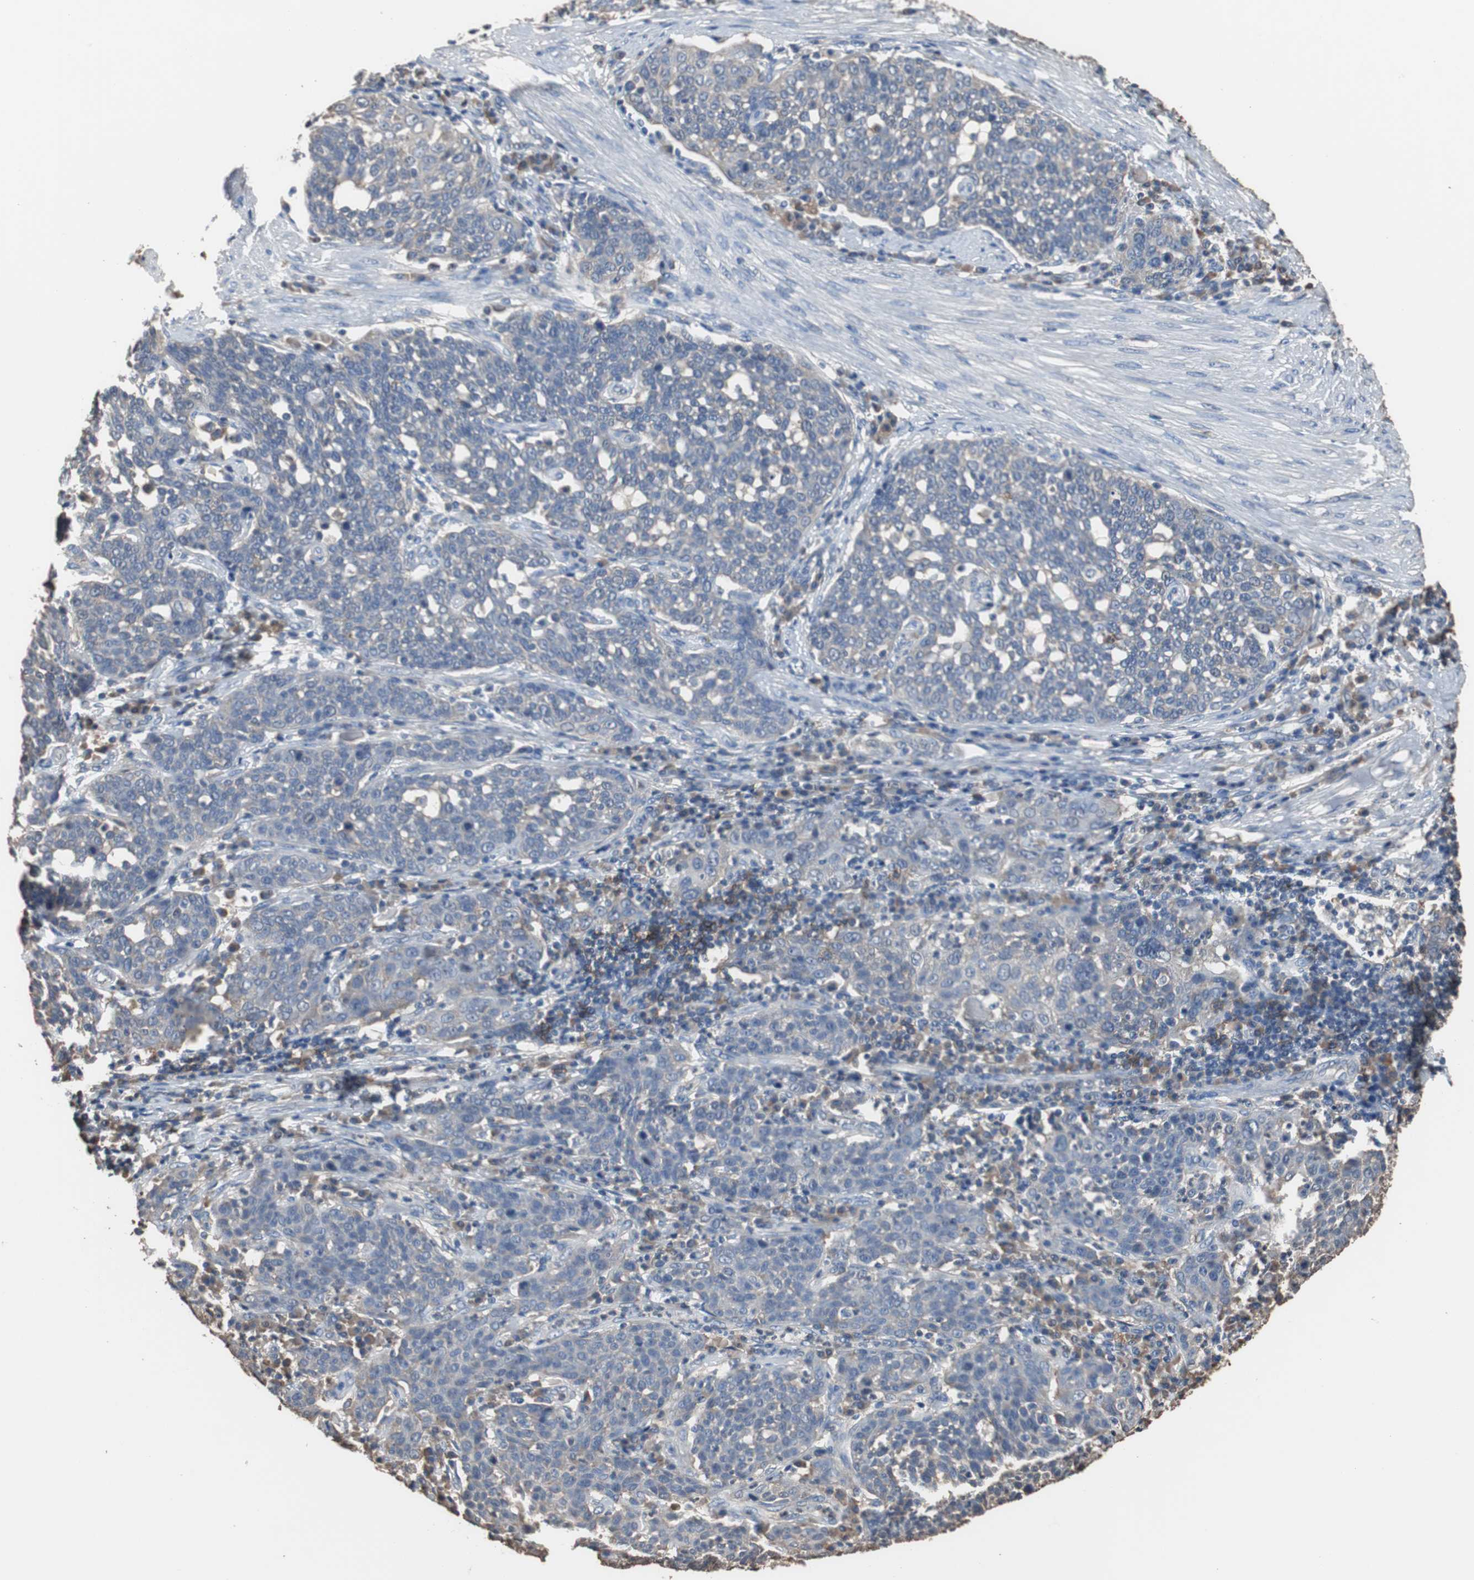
{"staining": {"intensity": "negative", "quantity": "none", "location": "none"}, "tissue": "cervical cancer", "cell_type": "Tumor cells", "image_type": "cancer", "snomed": [{"axis": "morphology", "description": "Squamous cell carcinoma, NOS"}, {"axis": "topography", "description": "Cervix"}], "caption": "Immunohistochemistry micrograph of neoplastic tissue: human cervical squamous cell carcinoma stained with DAB shows no significant protein staining in tumor cells. Brightfield microscopy of immunohistochemistry stained with DAB (3,3'-diaminobenzidine) (brown) and hematoxylin (blue), captured at high magnification.", "gene": "SCIMP", "patient": {"sex": "female", "age": 34}}